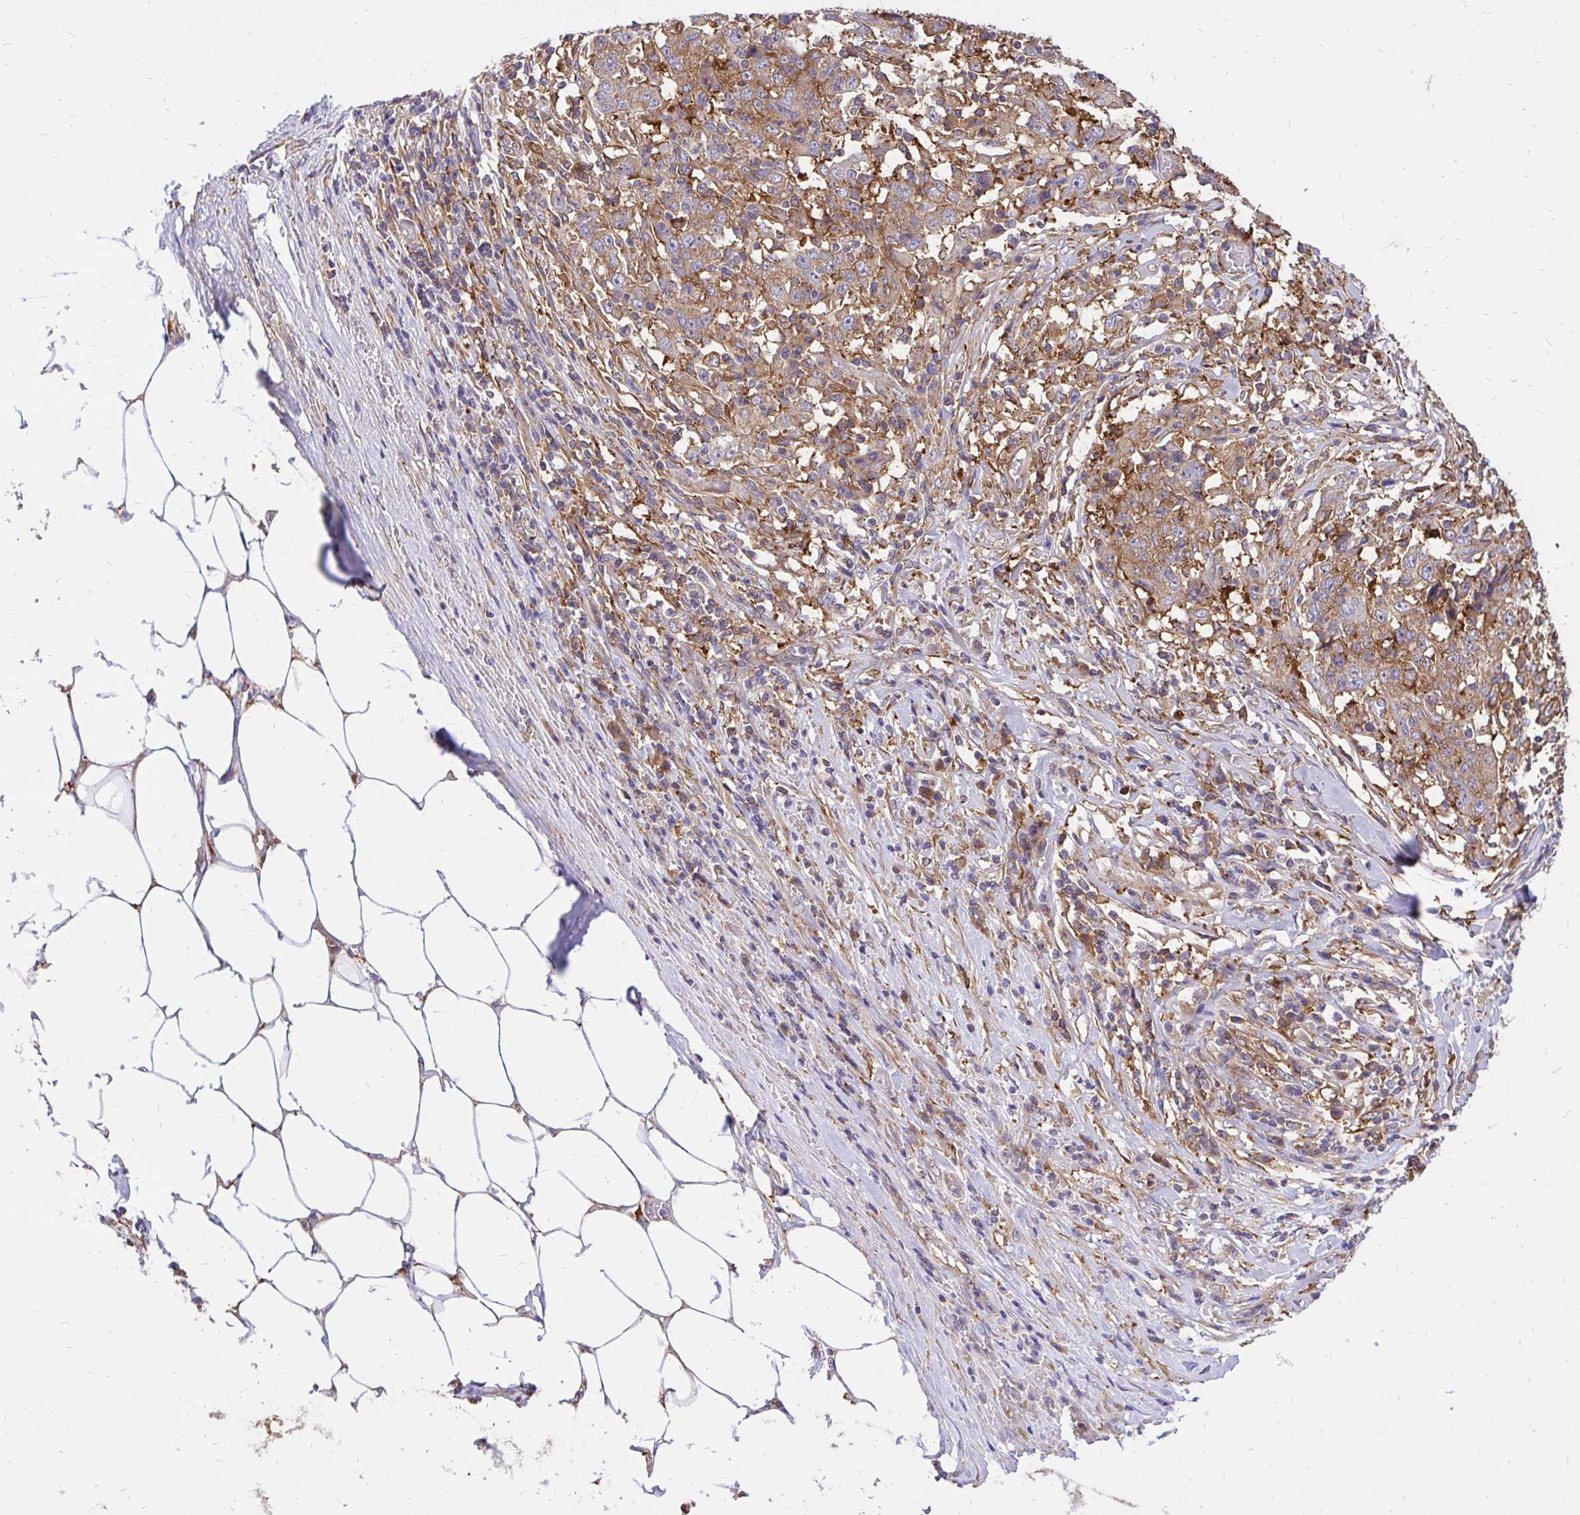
{"staining": {"intensity": "moderate", "quantity": ">75%", "location": "cytoplasmic/membranous"}, "tissue": "stomach cancer", "cell_type": "Tumor cells", "image_type": "cancer", "snomed": [{"axis": "morphology", "description": "Adenocarcinoma, NOS"}, {"axis": "topography", "description": "Stomach"}], "caption": "Protein analysis of adenocarcinoma (stomach) tissue displays moderate cytoplasmic/membranous positivity in approximately >75% of tumor cells.", "gene": "ABCB10", "patient": {"sex": "male", "age": 59}}